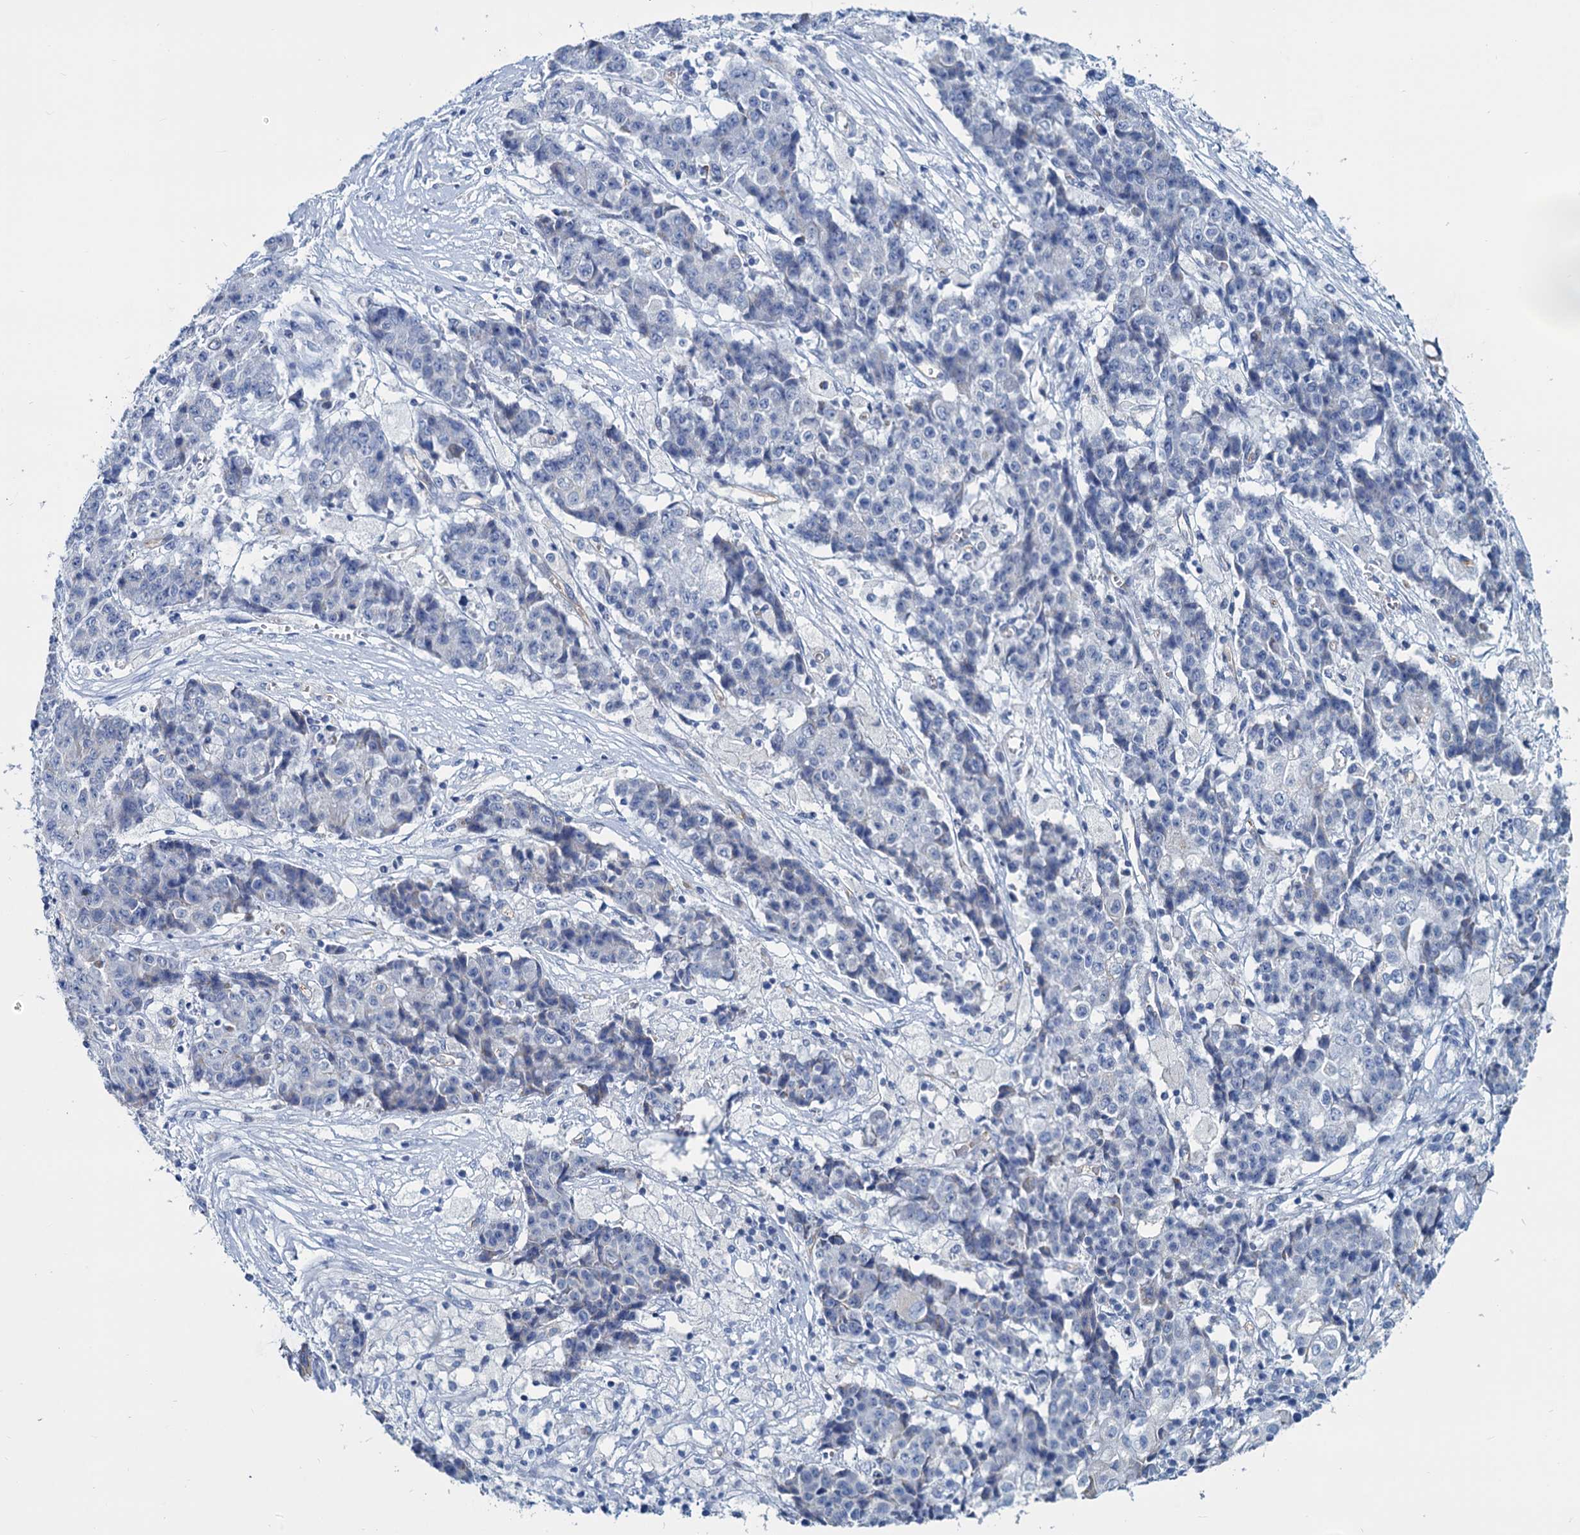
{"staining": {"intensity": "negative", "quantity": "none", "location": "none"}, "tissue": "ovarian cancer", "cell_type": "Tumor cells", "image_type": "cancer", "snomed": [{"axis": "morphology", "description": "Carcinoma, endometroid"}, {"axis": "topography", "description": "Ovary"}], "caption": "Tumor cells show no significant positivity in ovarian cancer (endometroid carcinoma).", "gene": "SLC1A3", "patient": {"sex": "female", "age": 42}}